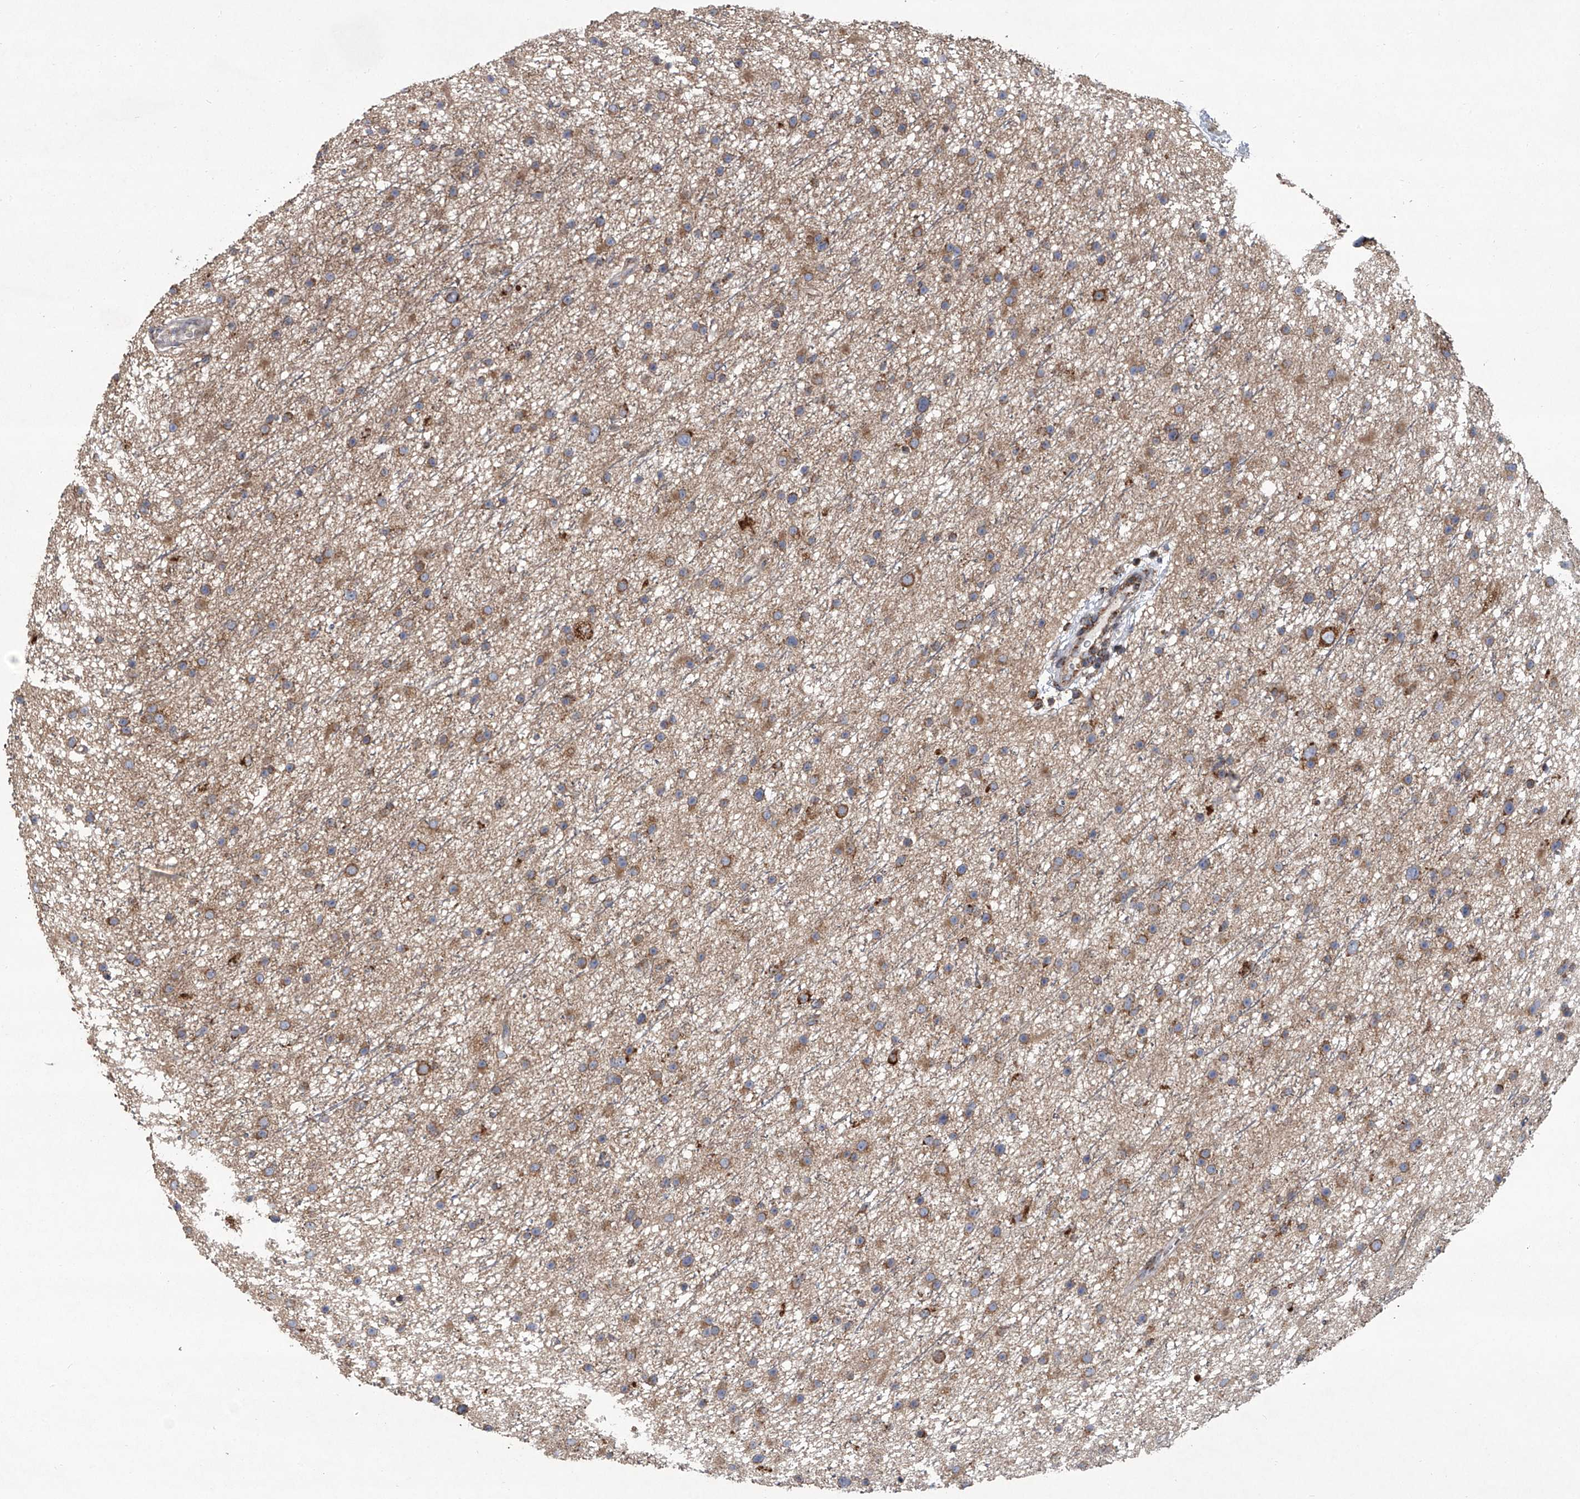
{"staining": {"intensity": "moderate", "quantity": ">75%", "location": "cytoplasmic/membranous"}, "tissue": "glioma", "cell_type": "Tumor cells", "image_type": "cancer", "snomed": [{"axis": "morphology", "description": "Glioma, malignant, Low grade"}, {"axis": "topography", "description": "Cerebral cortex"}], "caption": "Immunohistochemistry staining of glioma, which displays medium levels of moderate cytoplasmic/membranous positivity in approximately >75% of tumor cells indicating moderate cytoplasmic/membranous protein positivity. The staining was performed using DAB (3,3'-diaminobenzidine) (brown) for protein detection and nuclei were counterstained in hematoxylin (blue).", "gene": "ZC3H15", "patient": {"sex": "female", "age": 39}}